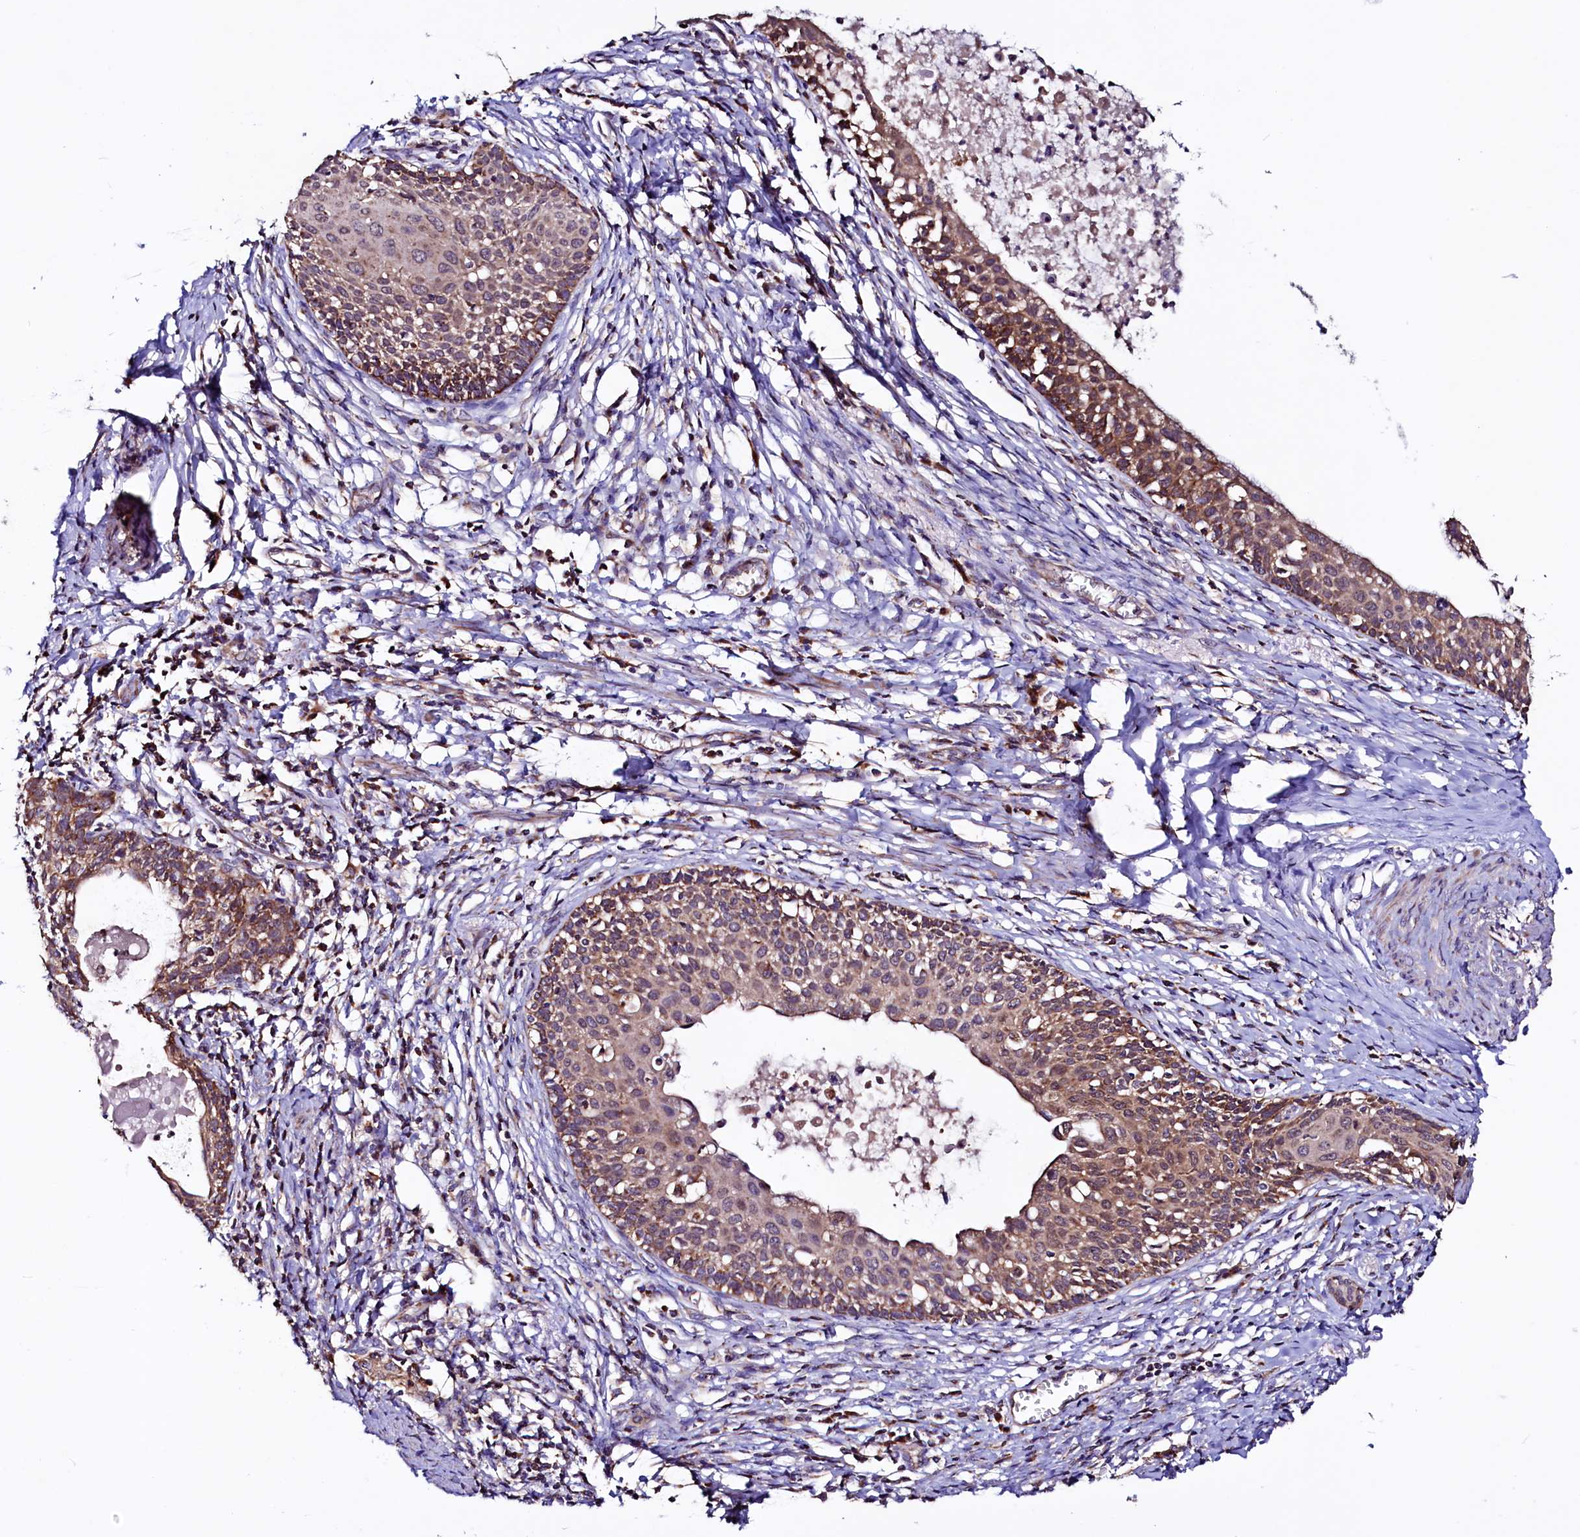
{"staining": {"intensity": "moderate", "quantity": ">75%", "location": "cytoplasmic/membranous"}, "tissue": "cervical cancer", "cell_type": "Tumor cells", "image_type": "cancer", "snomed": [{"axis": "morphology", "description": "Squamous cell carcinoma, NOS"}, {"axis": "topography", "description": "Cervix"}], "caption": "The immunohistochemical stain shows moderate cytoplasmic/membranous staining in tumor cells of cervical cancer tissue.", "gene": "STARD5", "patient": {"sex": "female", "age": 52}}